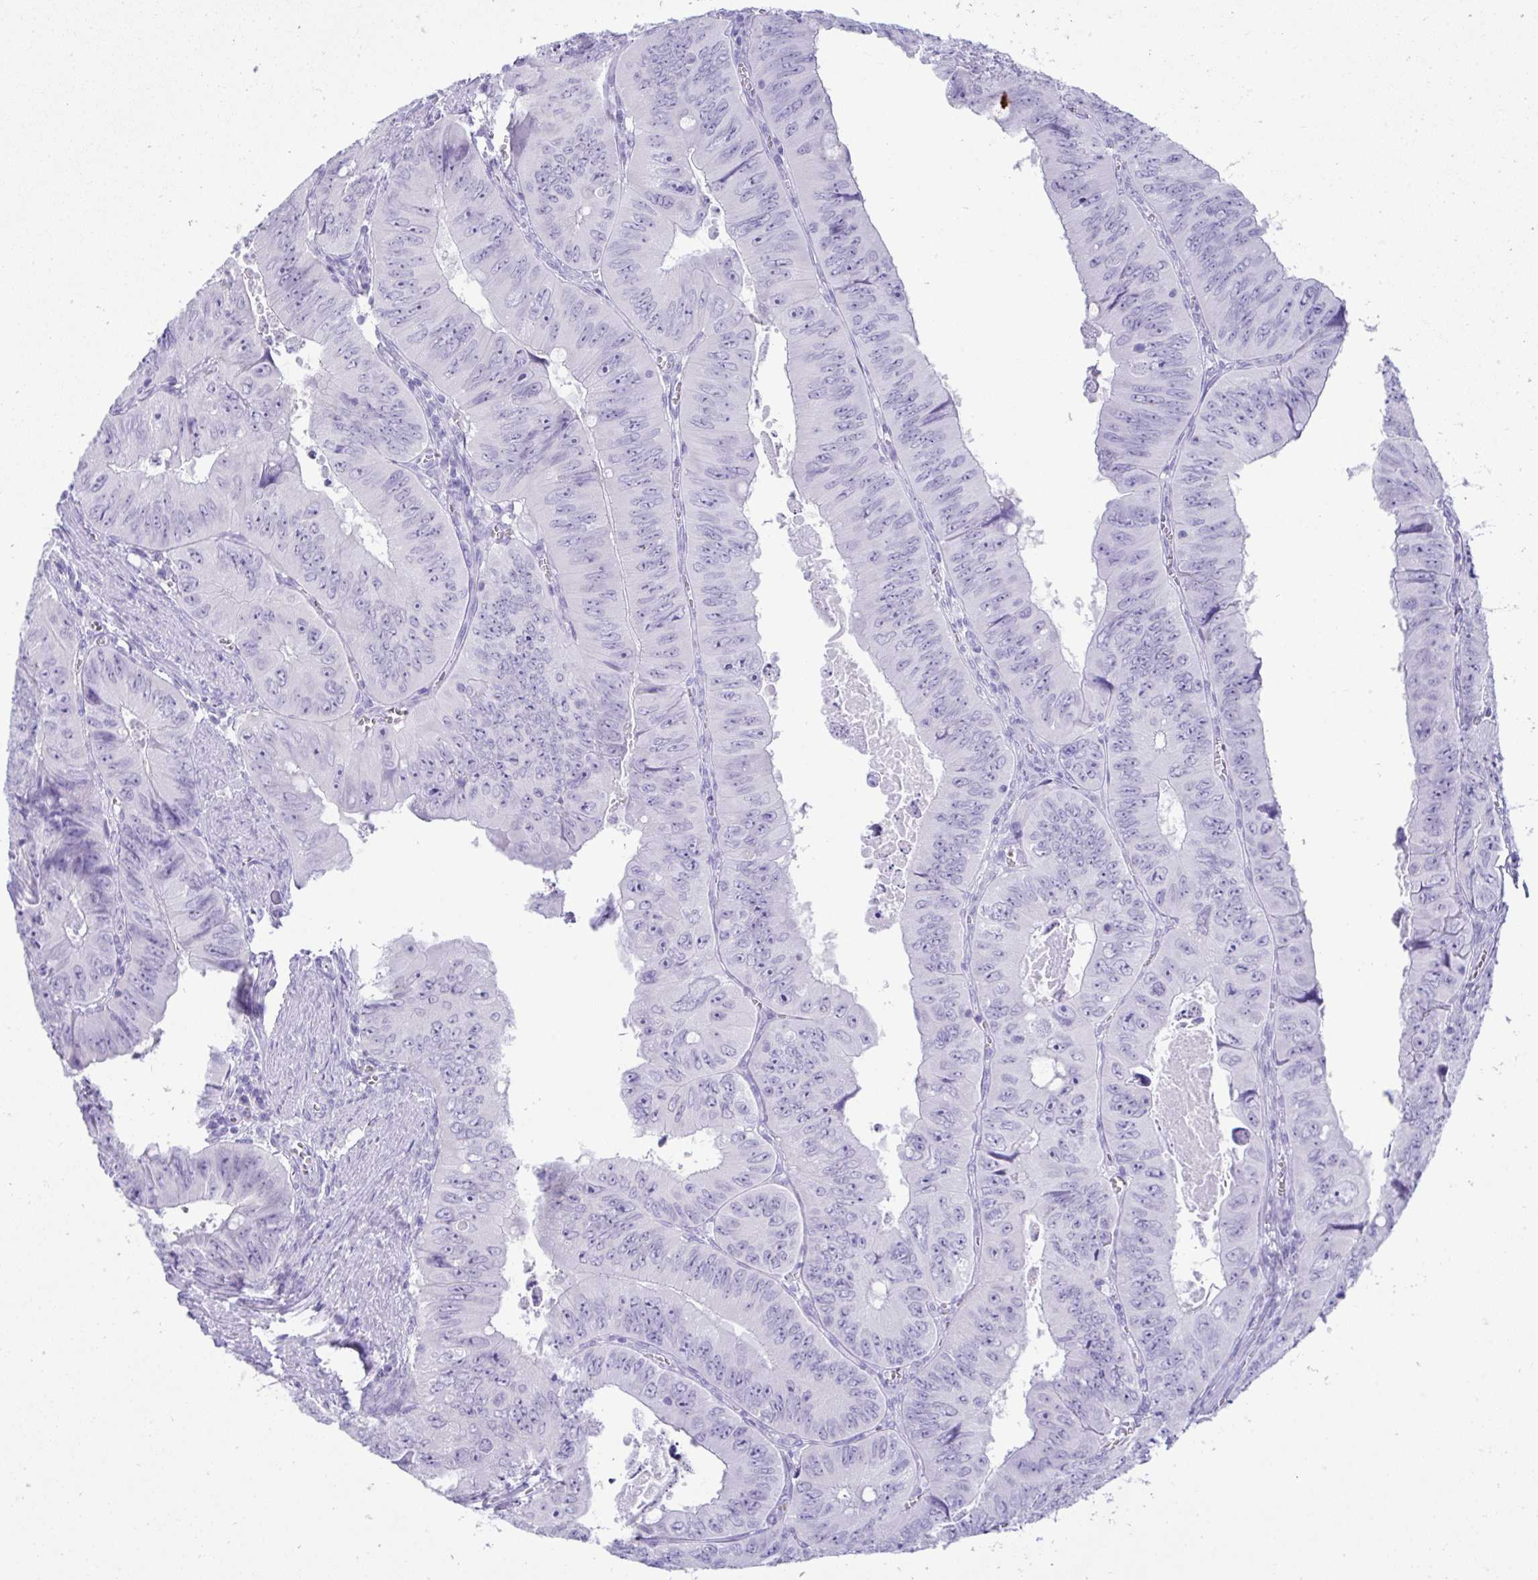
{"staining": {"intensity": "negative", "quantity": "none", "location": "none"}, "tissue": "colorectal cancer", "cell_type": "Tumor cells", "image_type": "cancer", "snomed": [{"axis": "morphology", "description": "Adenocarcinoma, NOS"}, {"axis": "topography", "description": "Colon"}], "caption": "This is an immunohistochemistry micrograph of human adenocarcinoma (colorectal). There is no positivity in tumor cells.", "gene": "PSCA", "patient": {"sex": "female", "age": 84}}